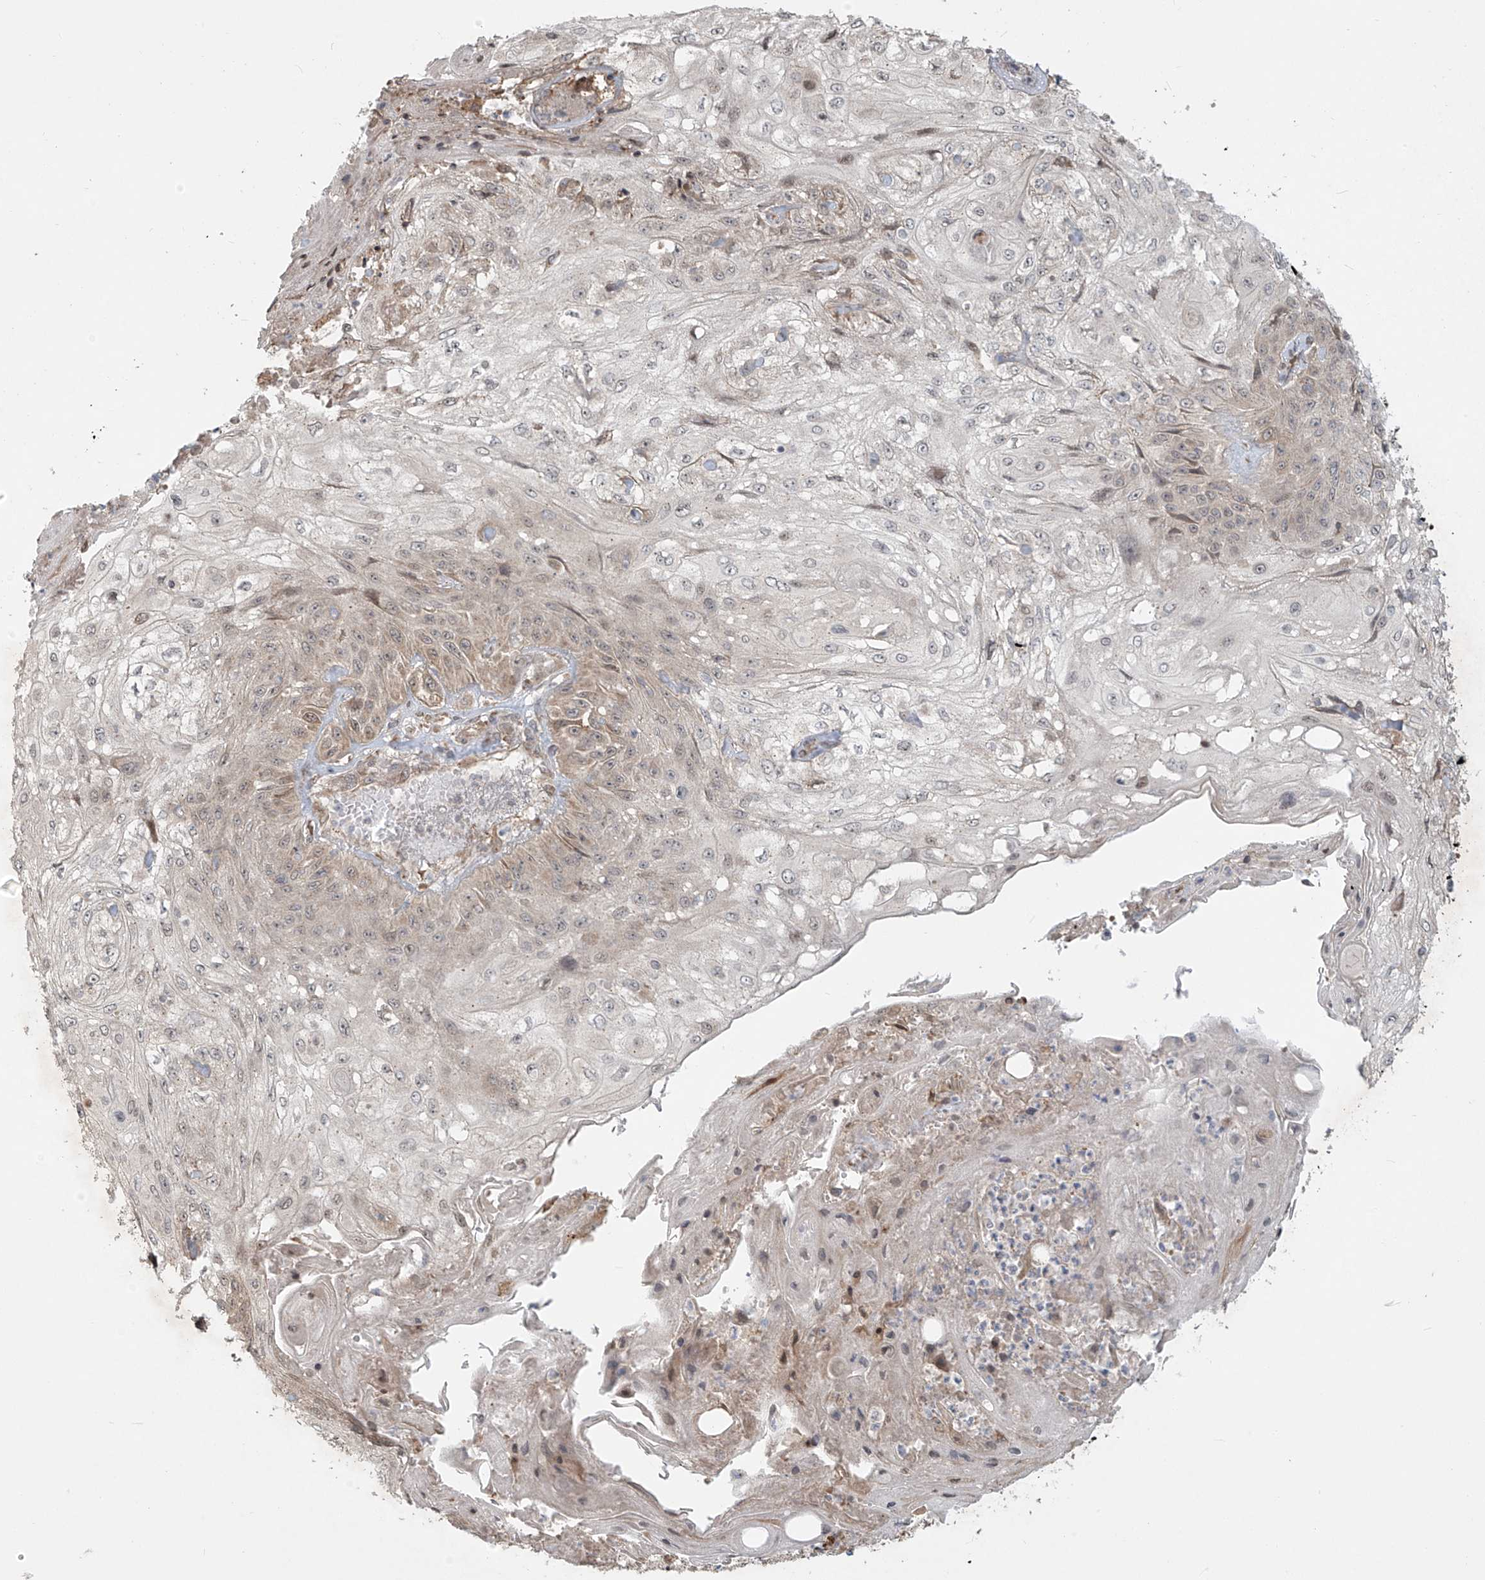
{"staining": {"intensity": "weak", "quantity": "<25%", "location": "cytoplasmic/membranous"}, "tissue": "skin cancer", "cell_type": "Tumor cells", "image_type": "cancer", "snomed": [{"axis": "morphology", "description": "Squamous cell carcinoma, NOS"}, {"axis": "morphology", "description": "Squamous cell carcinoma, metastatic, NOS"}, {"axis": "topography", "description": "Skin"}, {"axis": "topography", "description": "Lymph node"}], "caption": "IHC photomicrograph of neoplastic tissue: squamous cell carcinoma (skin) stained with DAB (3,3'-diaminobenzidine) displays no significant protein staining in tumor cells.", "gene": "PLEKHM3", "patient": {"sex": "male", "age": 75}}